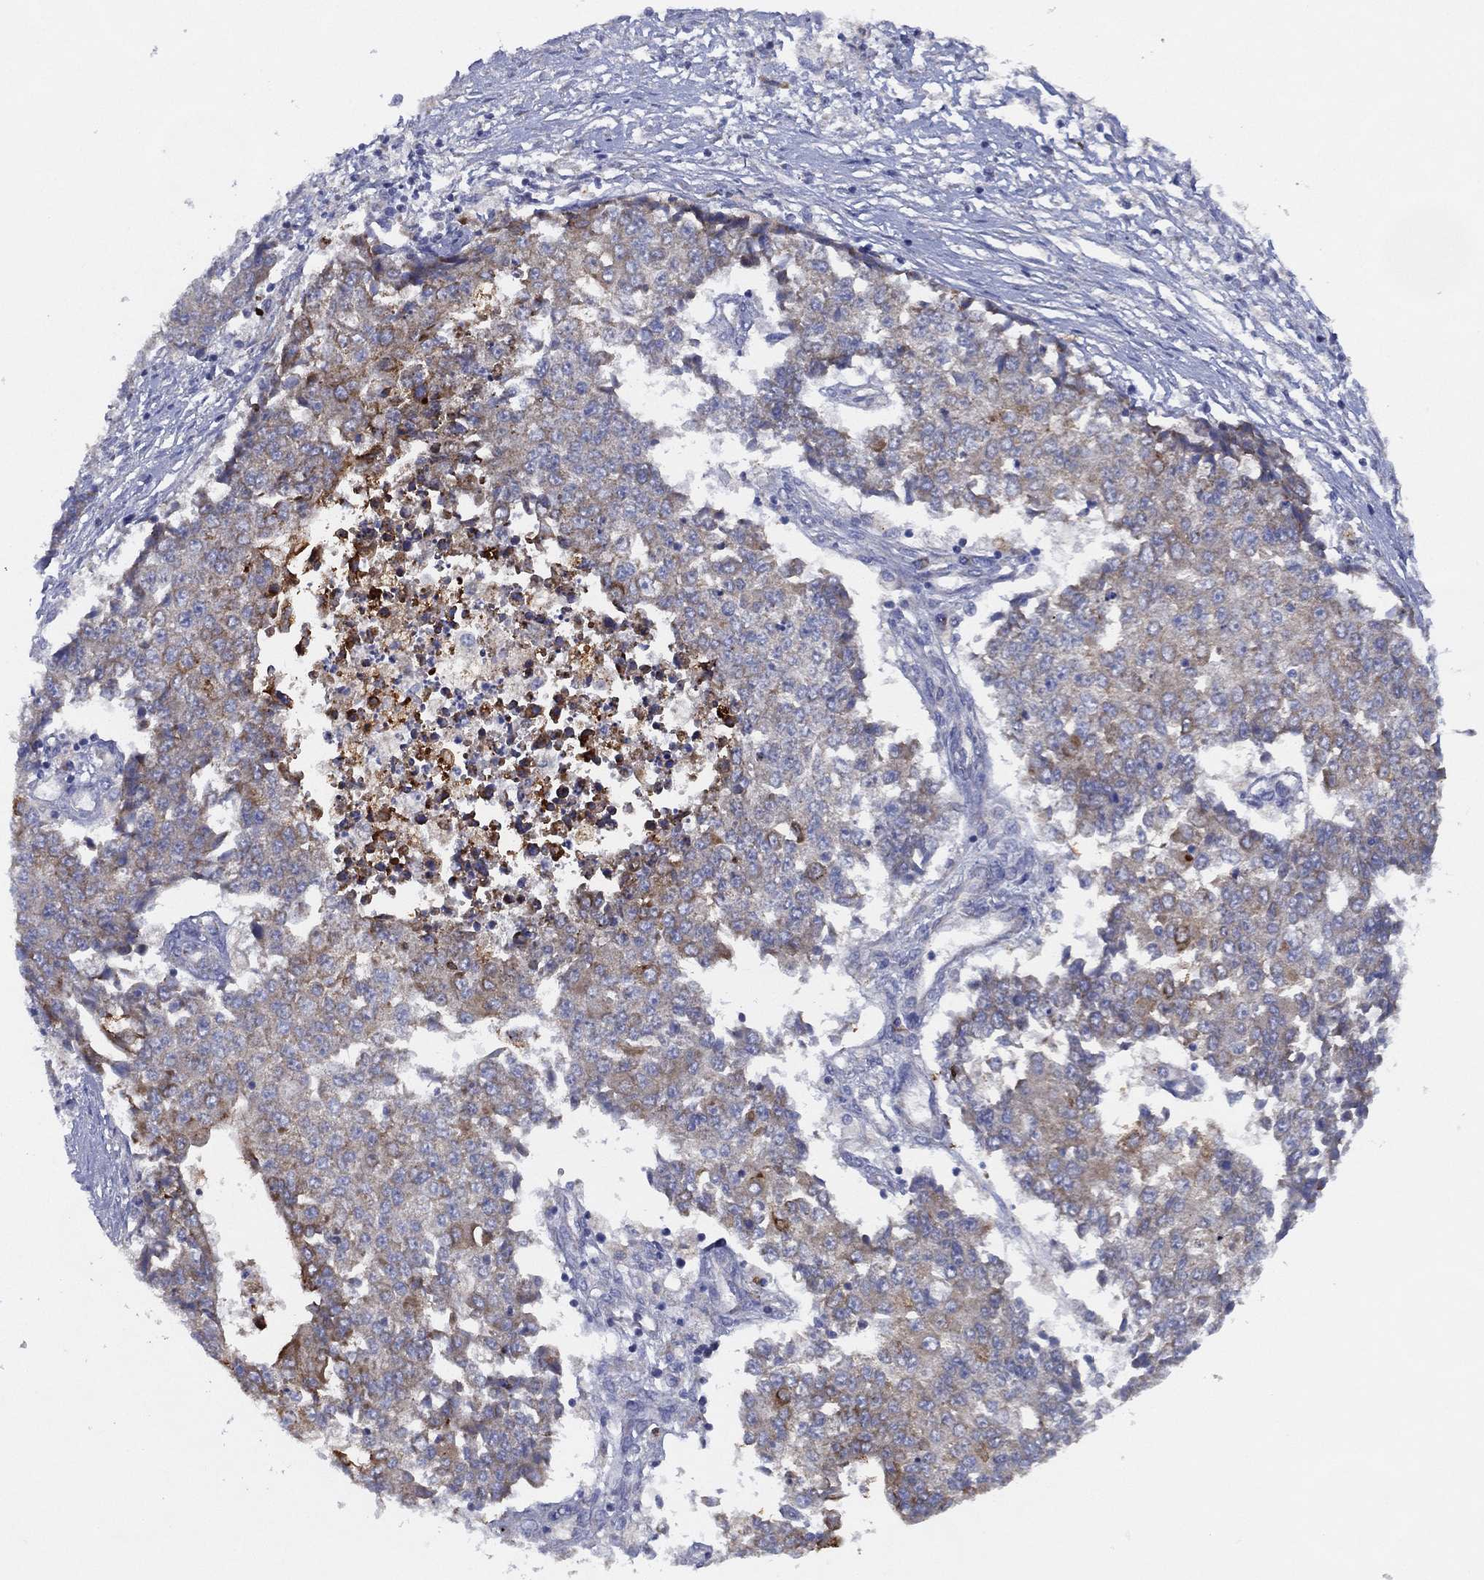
{"staining": {"intensity": "weak", "quantity": "<25%", "location": "cytoplasmic/membranous"}, "tissue": "ovarian cancer", "cell_type": "Tumor cells", "image_type": "cancer", "snomed": [{"axis": "morphology", "description": "Carcinoma, endometroid"}, {"axis": "topography", "description": "Ovary"}], "caption": "The IHC photomicrograph has no significant staining in tumor cells of ovarian cancer tissue.", "gene": "ZNF223", "patient": {"sex": "female", "age": 42}}